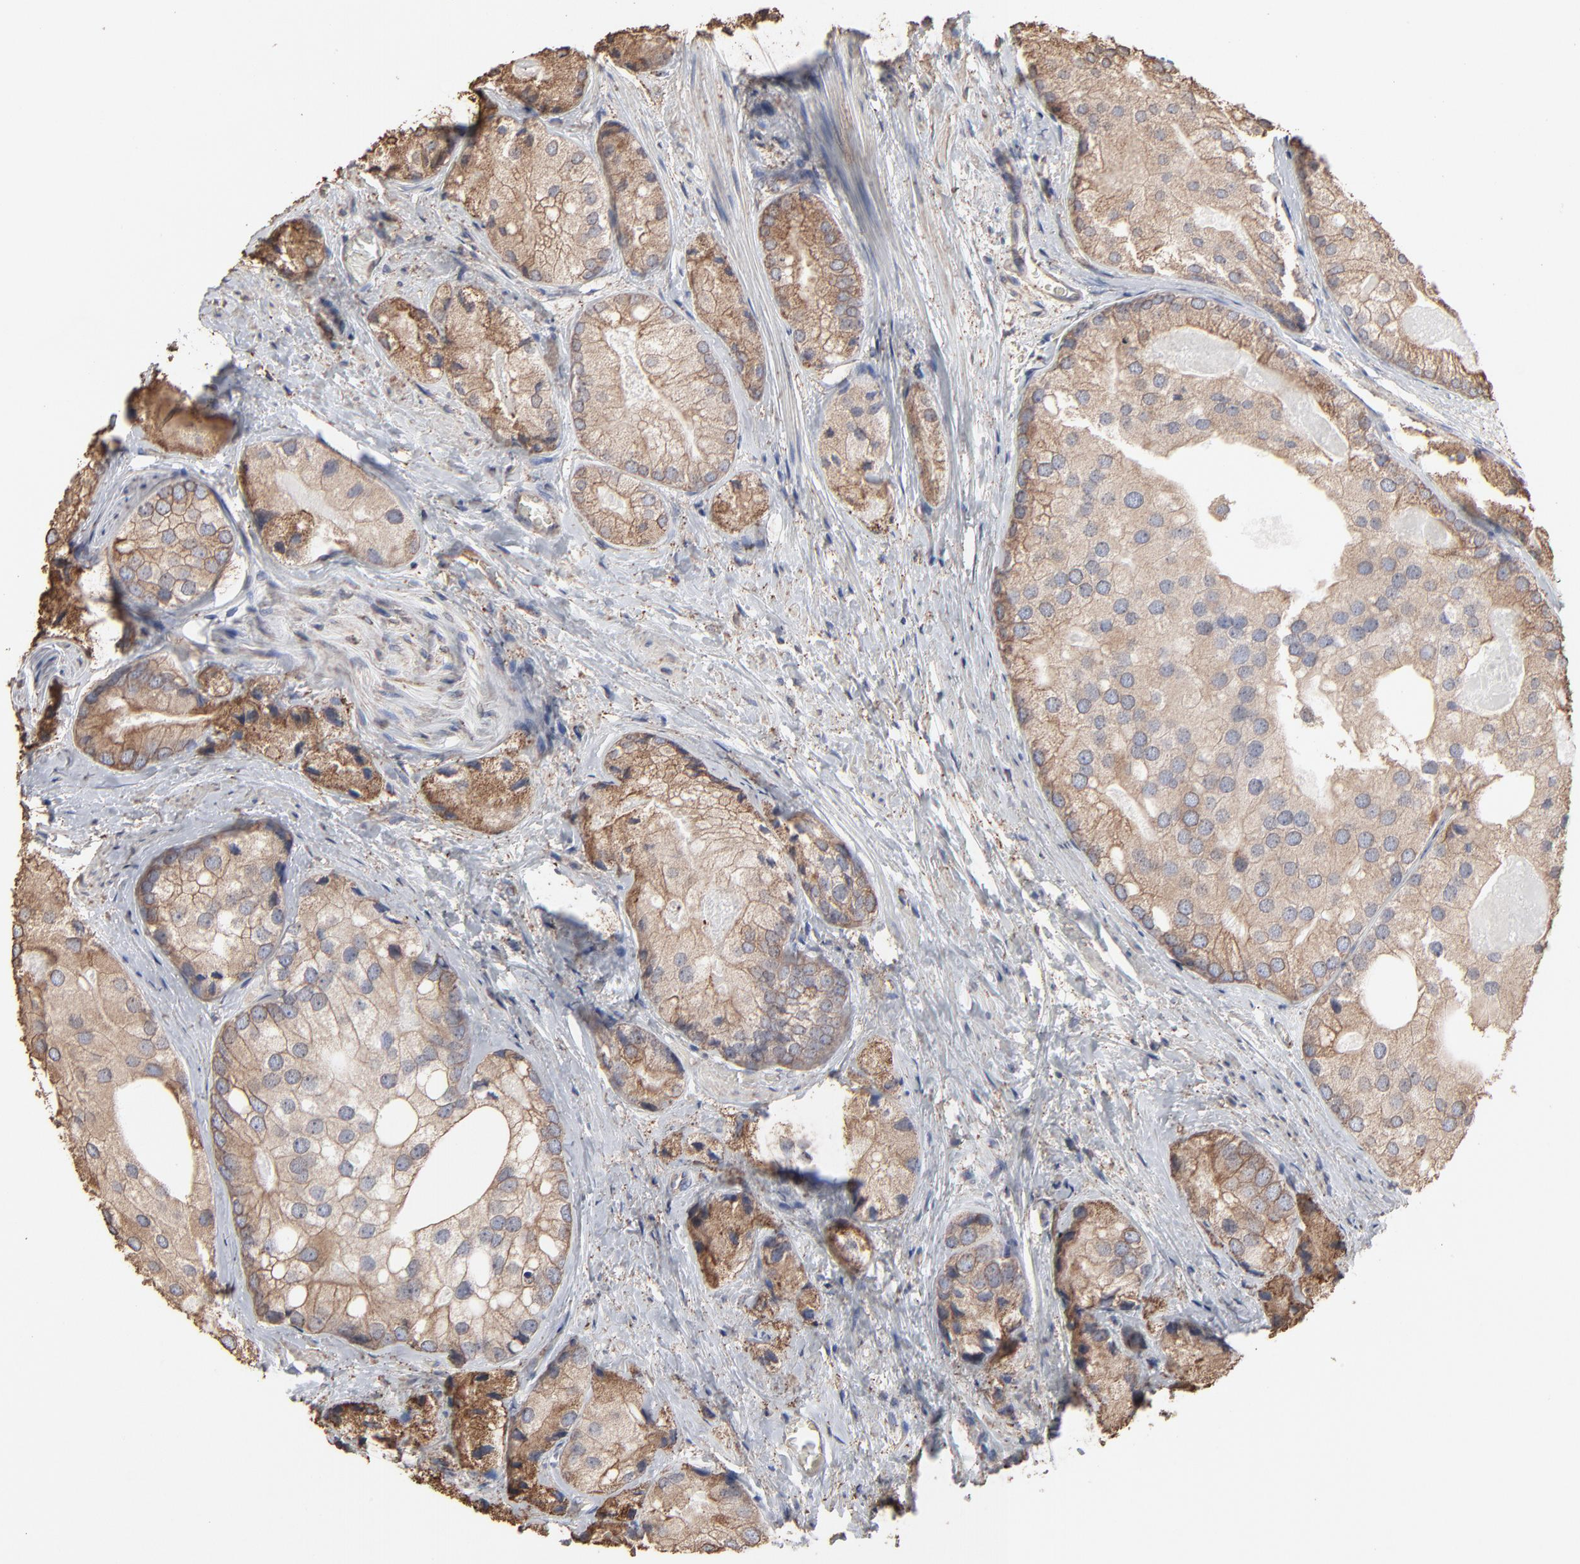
{"staining": {"intensity": "weak", "quantity": ">75%", "location": "cytoplasmic/membranous"}, "tissue": "prostate cancer", "cell_type": "Tumor cells", "image_type": "cancer", "snomed": [{"axis": "morphology", "description": "Adenocarcinoma, Low grade"}, {"axis": "topography", "description": "Prostate"}], "caption": "Adenocarcinoma (low-grade) (prostate) was stained to show a protein in brown. There is low levels of weak cytoplasmic/membranous positivity in about >75% of tumor cells. (DAB (3,3'-diaminobenzidine) IHC, brown staining for protein, blue staining for nuclei).", "gene": "PDIA3", "patient": {"sex": "male", "age": 69}}